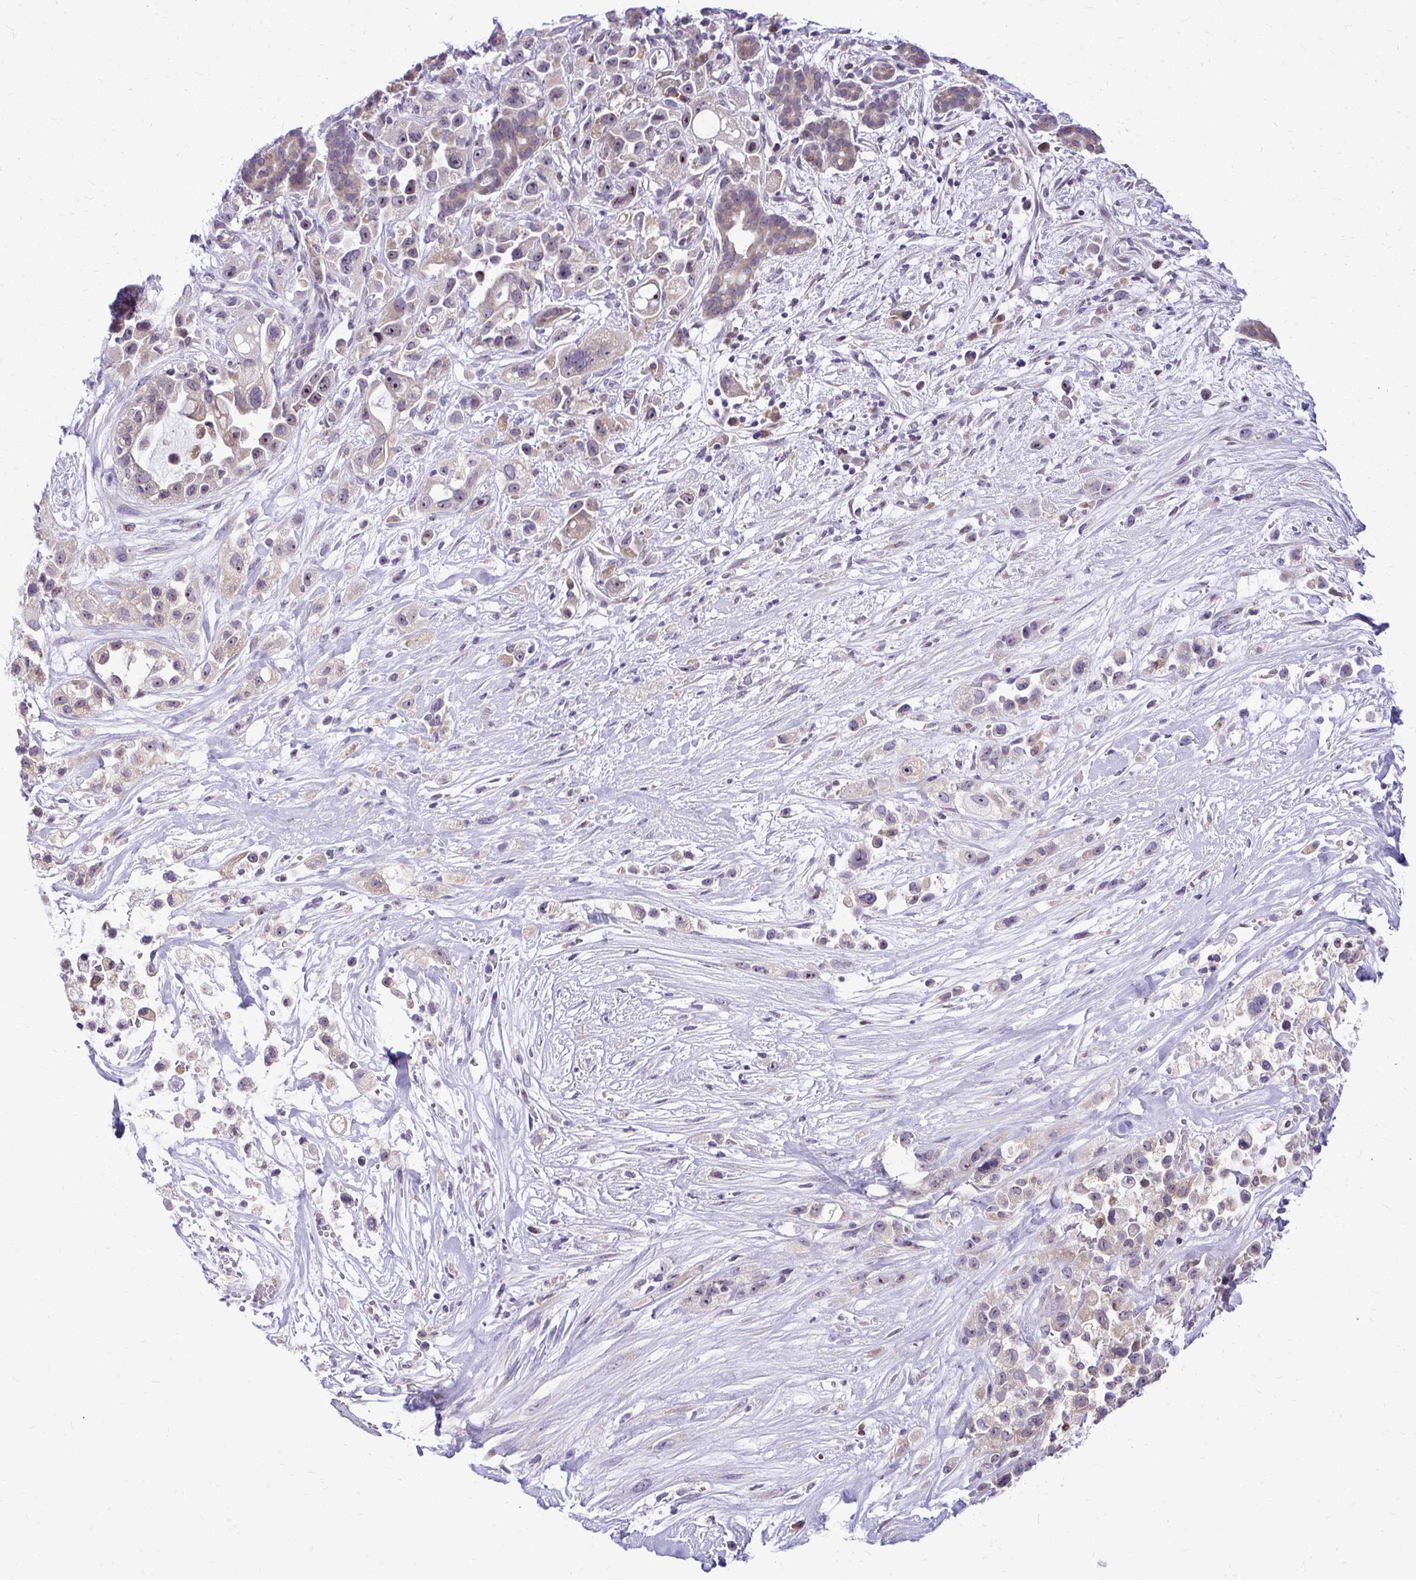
{"staining": {"intensity": "weak", "quantity": "25%-75%", "location": "cytoplasmic/membranous,nuclear"}, "tissue": "pancreatic cancer", "cell_type": "Tumor cells", "image_type": "cancer", "snomed": [{"axis": "morphology", "description": "Adenocarcinoma, NOS"}, {"axis": "topography", "description": "Pancreas"}], "caption": "A low amount of weak cytoplasmic/membranous and nuclear positivity is seen in approximately 25%-75% of tumor cells in pancreatic cancer (adenocarcinoma) tissue.", "gene": "NIFK", "patient": {"sex": "male", "age": 44}}